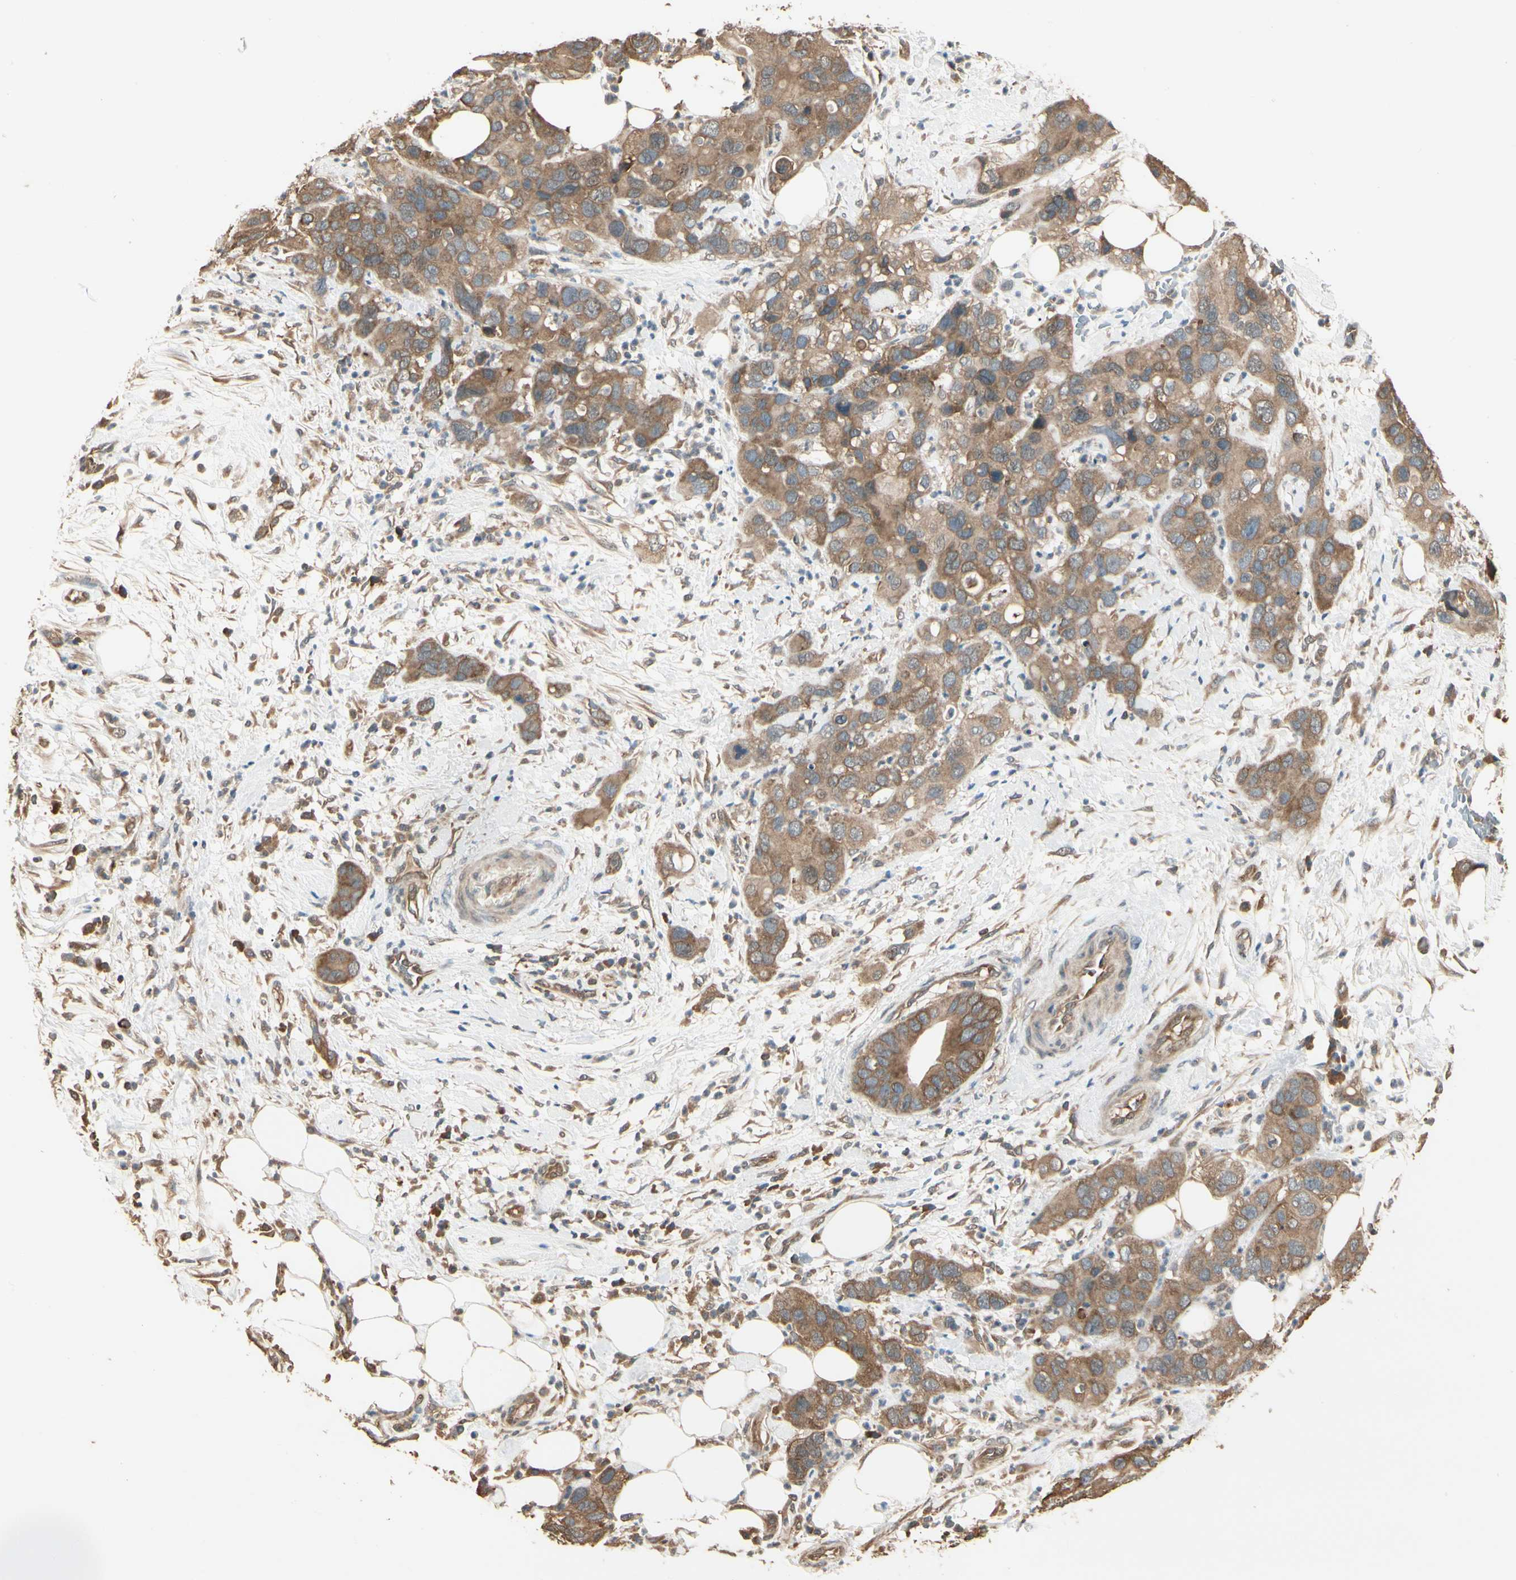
{"staining": {"intensity": "moderate", "quantity": ">75%", "location": "cytoplasmic/membranous"}, "tissue": "pancreatic cancer", "cell_type": "Tumor cells", "image_type": "cancer", "snomed": [{"axis": "morphology", "description": "Adenocarcinoma, NOS"}, {"axis": "topography", "description": "Pancreas"}], "caption": "Pancreatic cancer stained with a brown dye displays moderate cytoplasmic/membranous positive expression in approximately >75% of tumor cells.", "gene": "CCT7", "patient": {"sex": "female", "age": 71}}